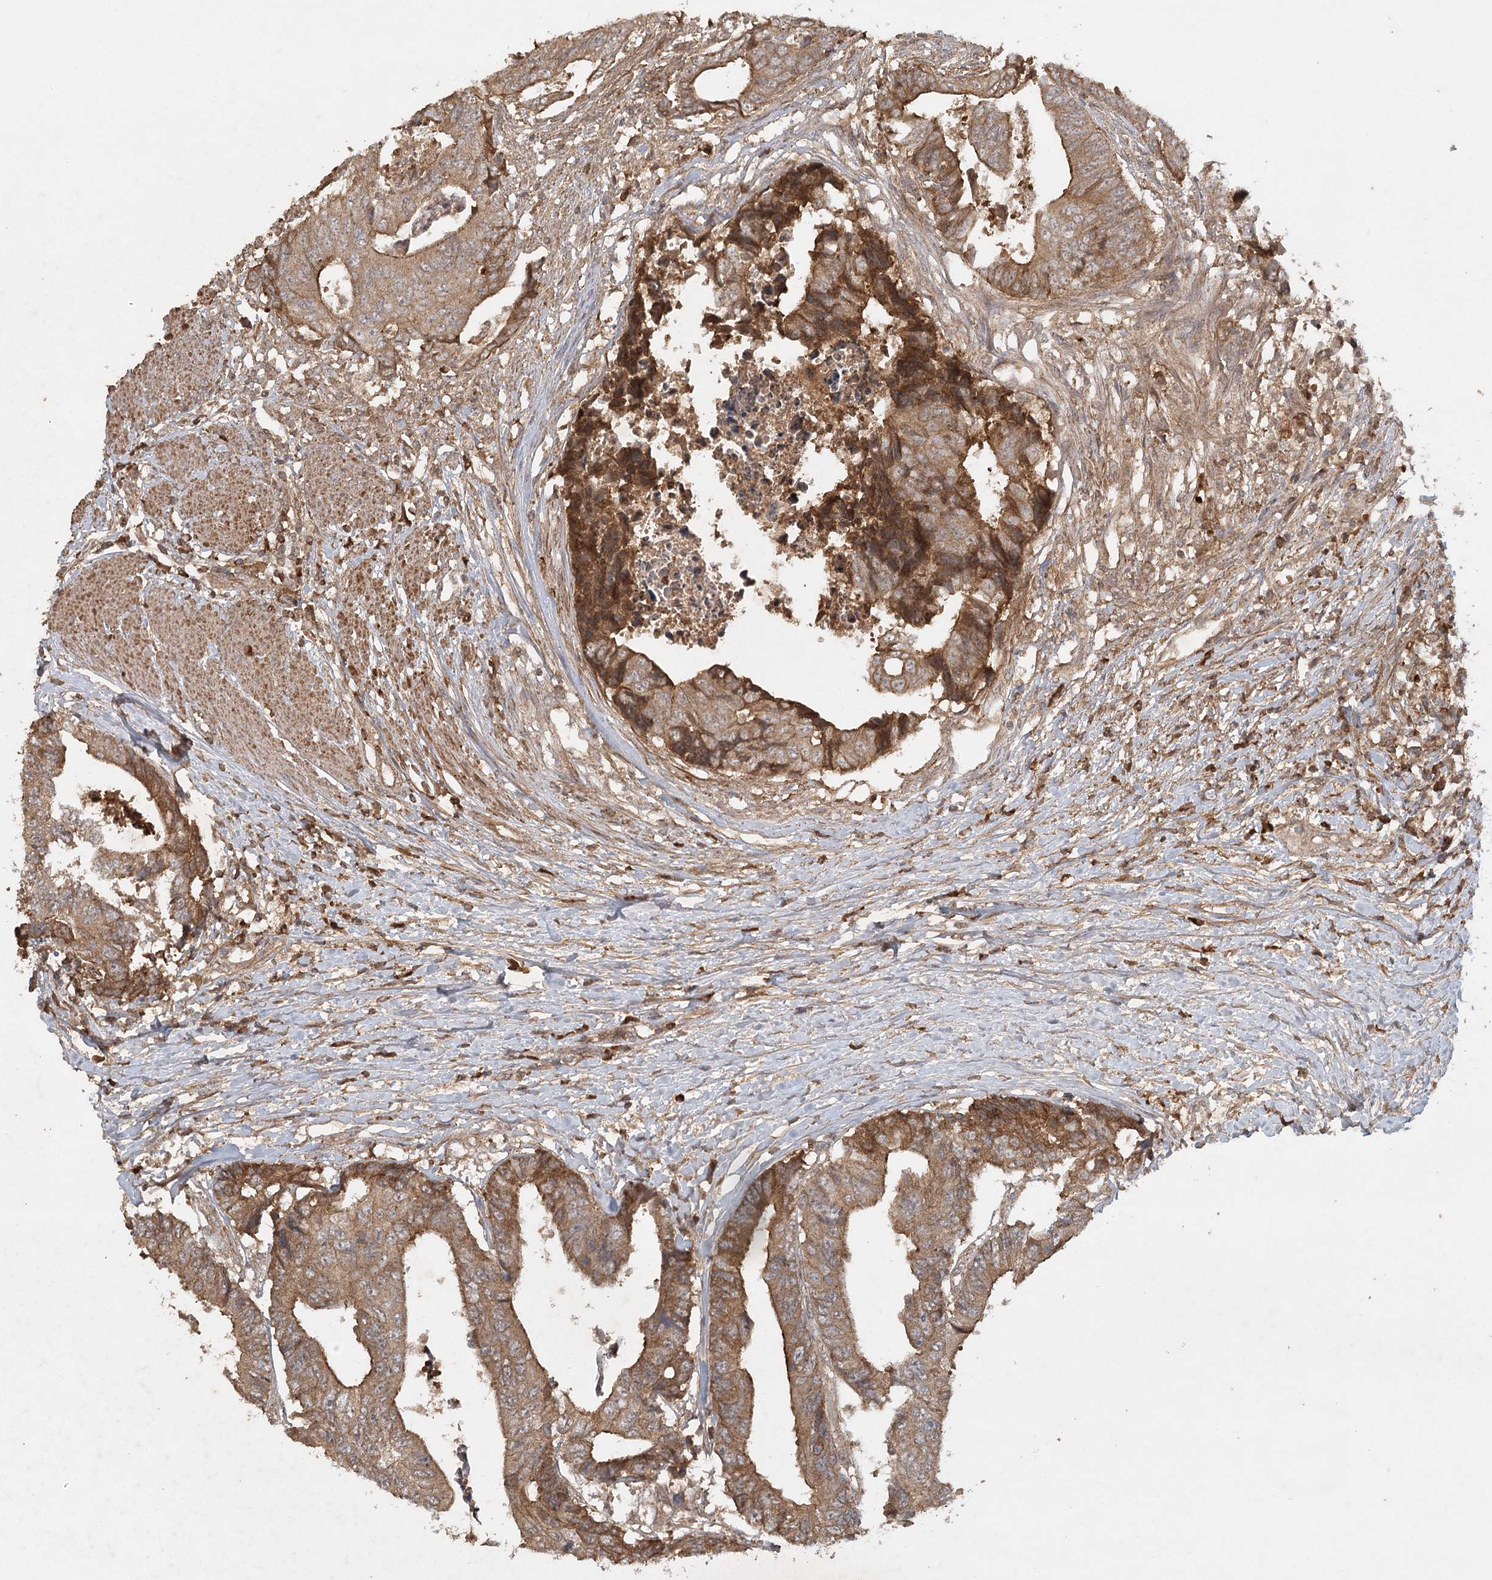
{"staining": {"intensity": "moderate", "quantity": ">75%", "location": "cytoplasmic/membranous"}, "tissue": "colorectal cancer", "cell_type": "Tumor cells", "image_type": "cancer", "snomed": [{"axis": "morphology", "description": "Adenocarcinoma, NOS"}, {"axis": "topography", "description": "Rectum"}], "caption": "Immunohistochemistry (IHC) image of neoplastic tissue: colorectal cancer stained using immunohistochemistry demonstrates medium levels of moderate protein expression localized specifically in the cytoplasmic/membranous of tumor cells, appearing as a cytoplasmic/membranous brown color.", "gene": "ARL13A", "patient": {"sex": "male", "age": 84}}